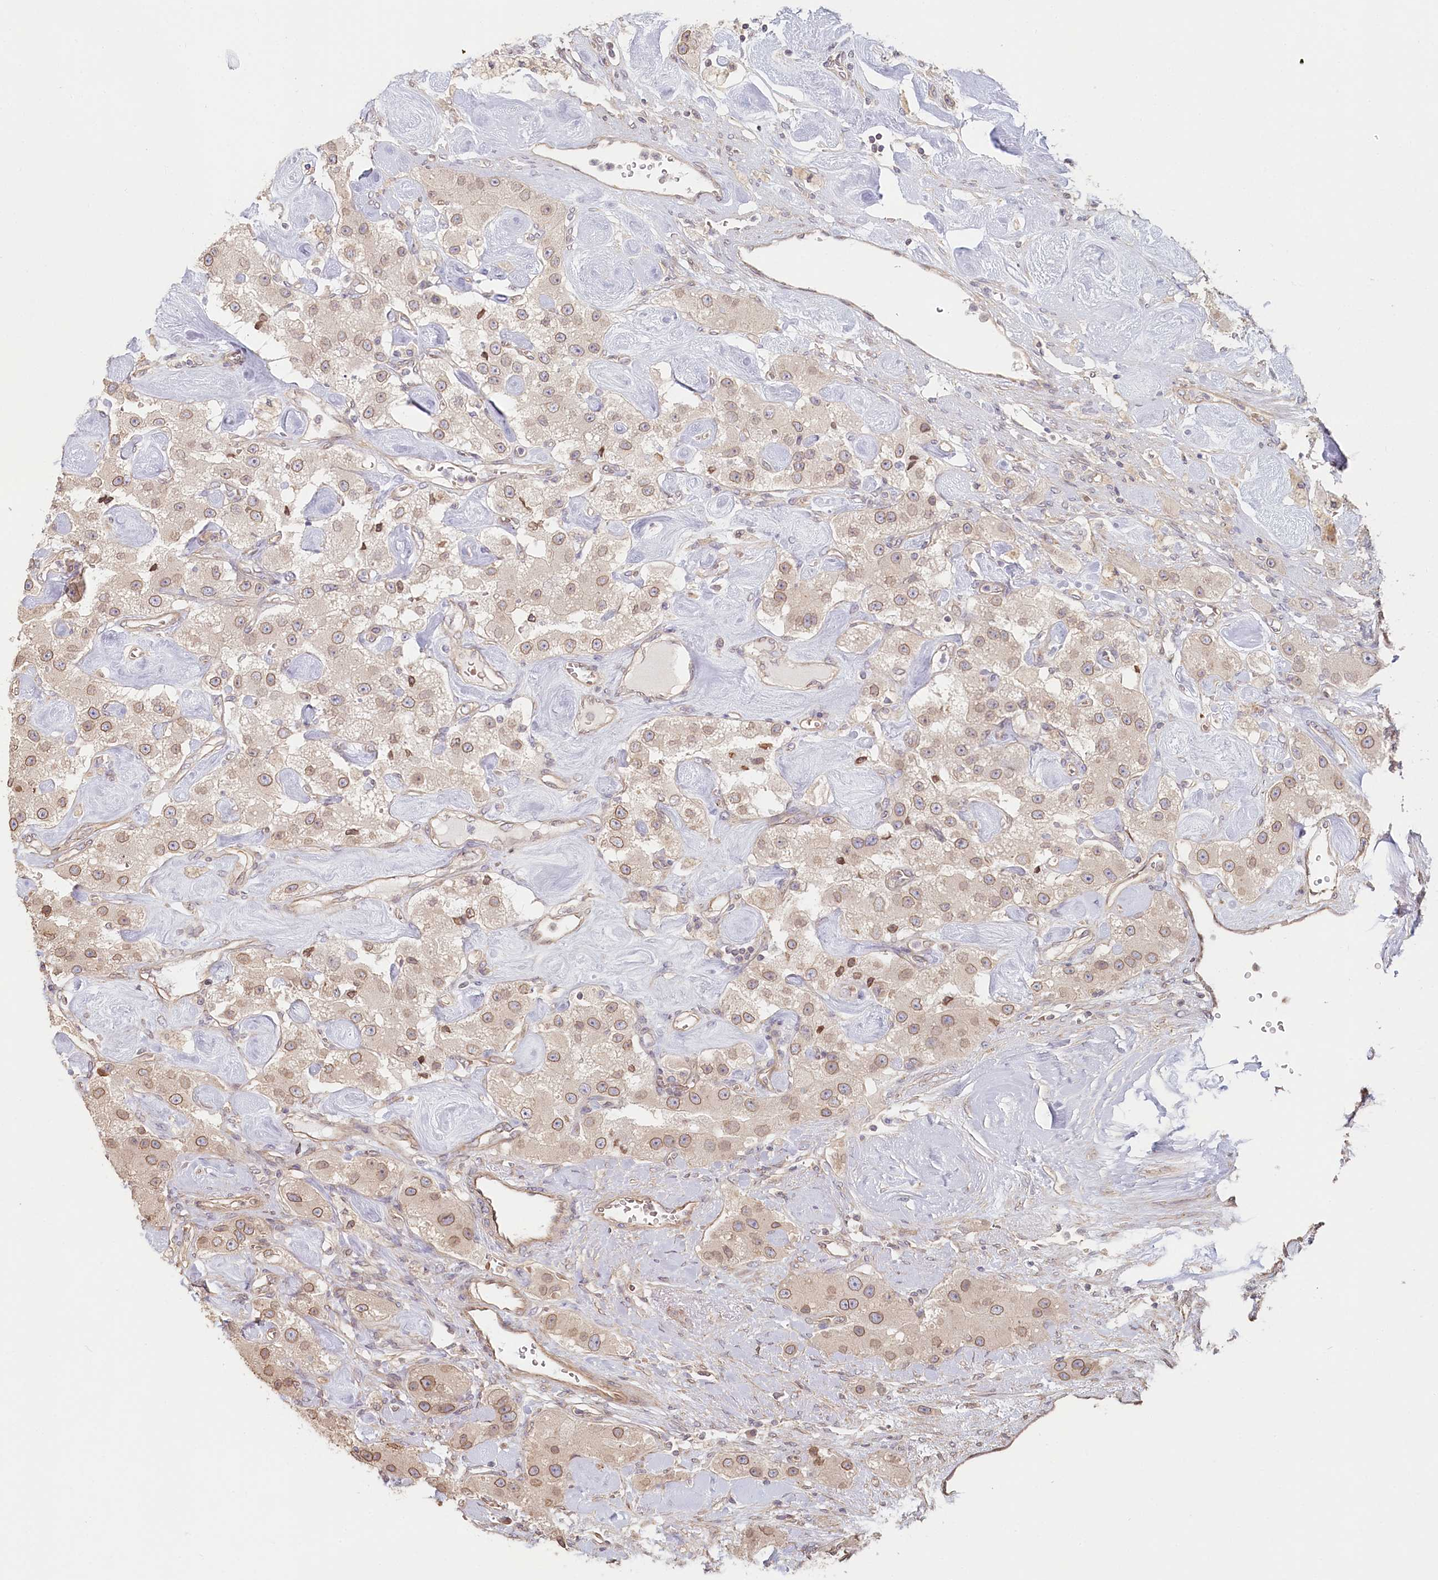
{"staining": {"intensity": "moderate", "quantity": "<25%", "location": "cytoplasmic/membranous,nuclear"}, "tissue": "carcinoid", "cell_type": "Tumor cells", "image_type": "cancer", "snomed": [{"axis": "morphology", "description": "Carcinoid, malignant, NOS"}, {"axis": "topography", "description": "Pancreas"}], "caption": "A histopathology image showing moderate cytoplasmic/membranous and nuclear staining in about <25% of tumor cells in carcinoid, as visualized by brown immunohistochemical staining.", "gene": "TCHP", "patient": {"sex": "male", "age": 41}}